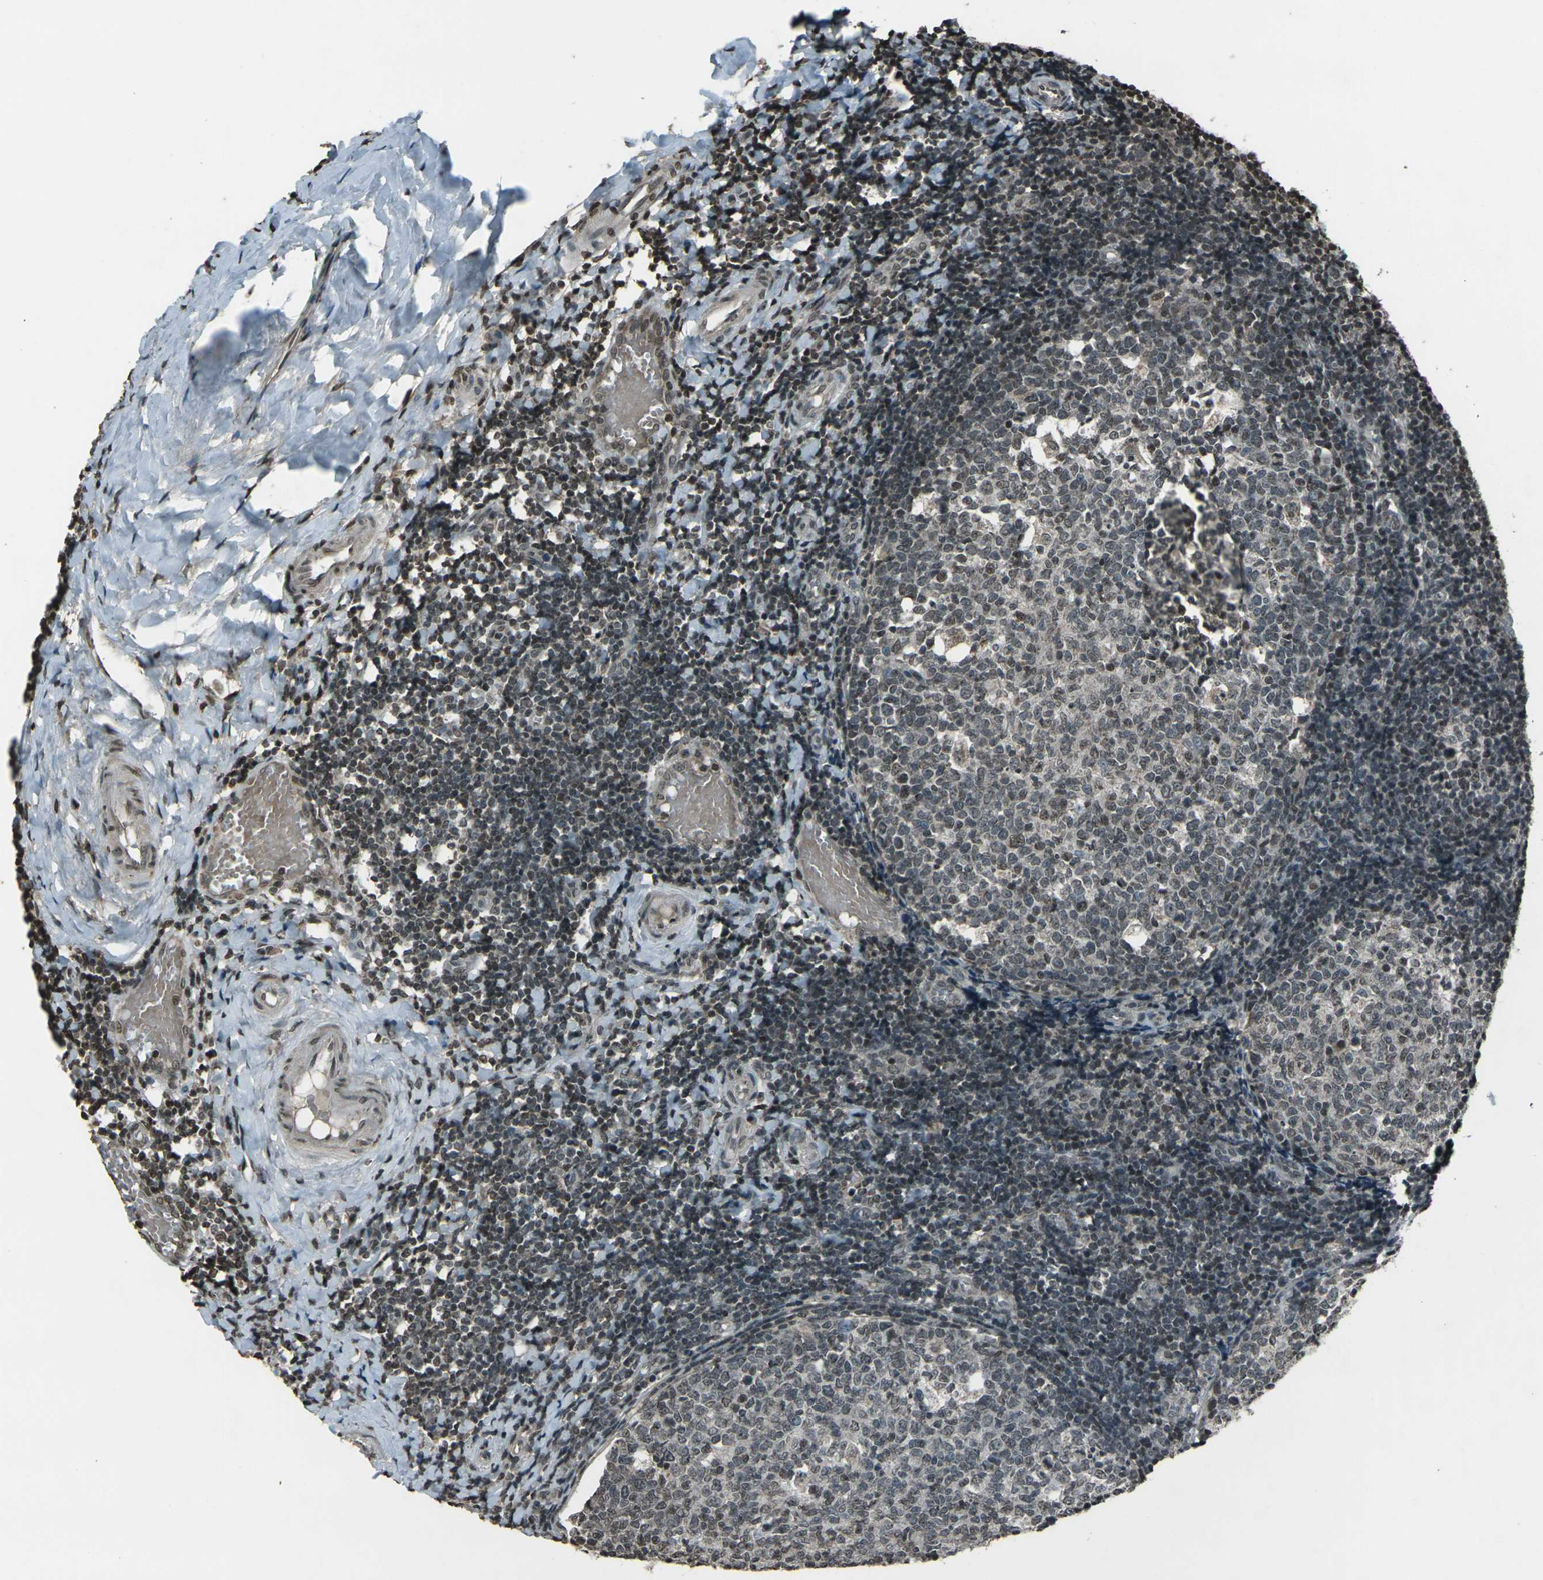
{"staining": {"intensity": "moderate", "quantity": "<25%", "location": "cytoplasmic/membranous,nuclear"}, "tissue": "tonsil", "cell_type": "Germinal center cells", "image_type": "normal", "snomed": [{"axis": "morphology", "description": "Normal tissue, NOS"}, {"axis": "topography", "description": "Tonsil"}], "caption": "Immunohistochemistry (IHC) of normal tonsil exhibits low levels of moderate cytoplasmic/membranous,nuclear staining in approximately <25% of germinal center cells.", "gene": "PRPF8", "patient": {"sex": "female", "age": 19}}